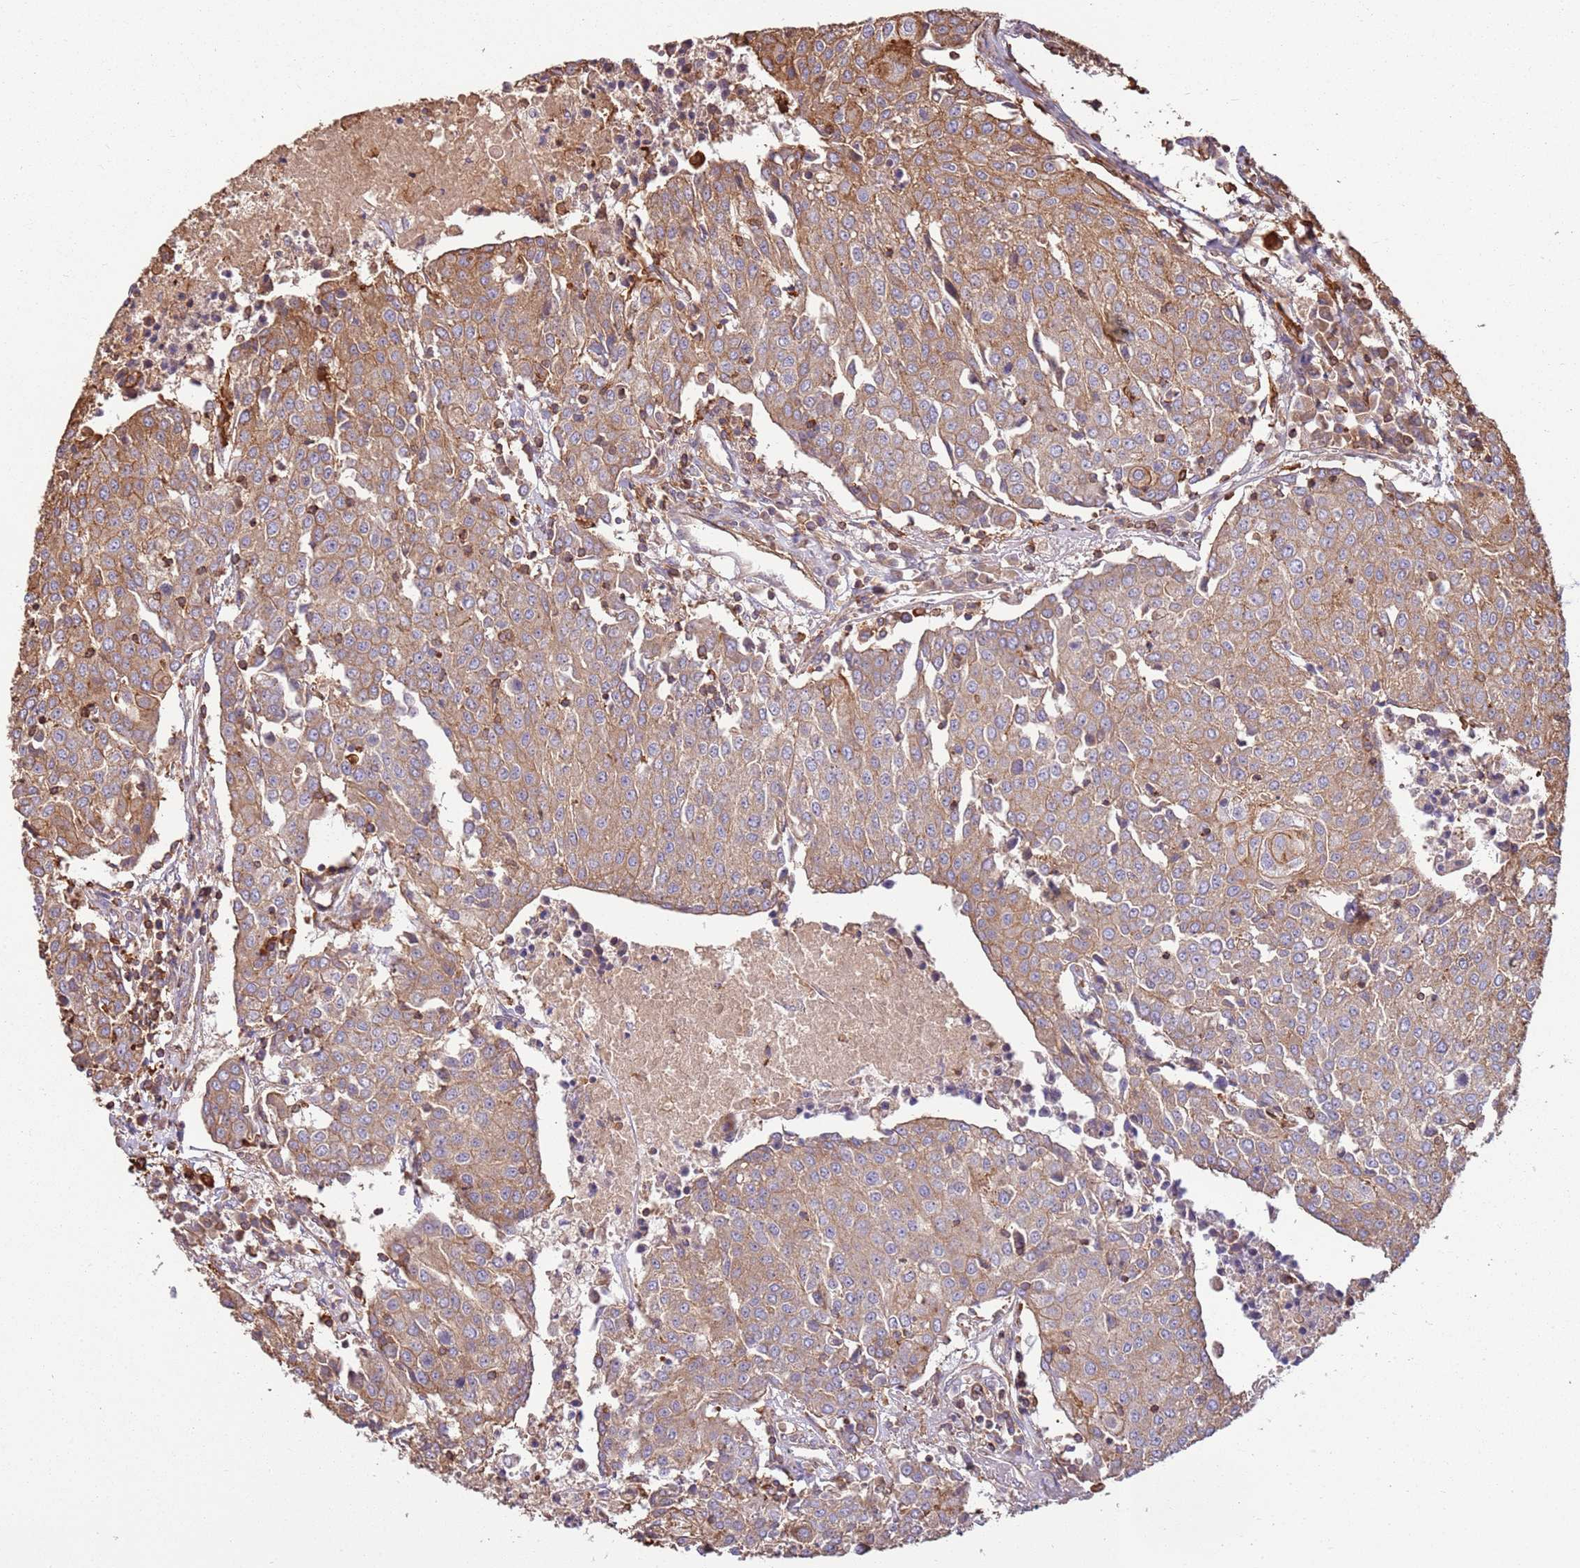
{"staining": {"intensity": "weak", "quantity": "25%-75%", "location": "cytoplasmic/membranous"}, "tissue": "urothelial cancer", "cell_type": "Tumor cells", "image_type": "cancer", "snomed": [{"axis": "morphology", "description": "Urothelial carcinoma, High grade"}, {"axis": "topography", "description": "Urinary bladder"}], "caption": "Weak cytoplasmic/membranous positivity for a protein is appreciated in approximately 25%-75% of tumor cells of urothelial cancer using IHC.", "gene": "ACVR2A", "patient": {"sex": "female", "age": 85}}